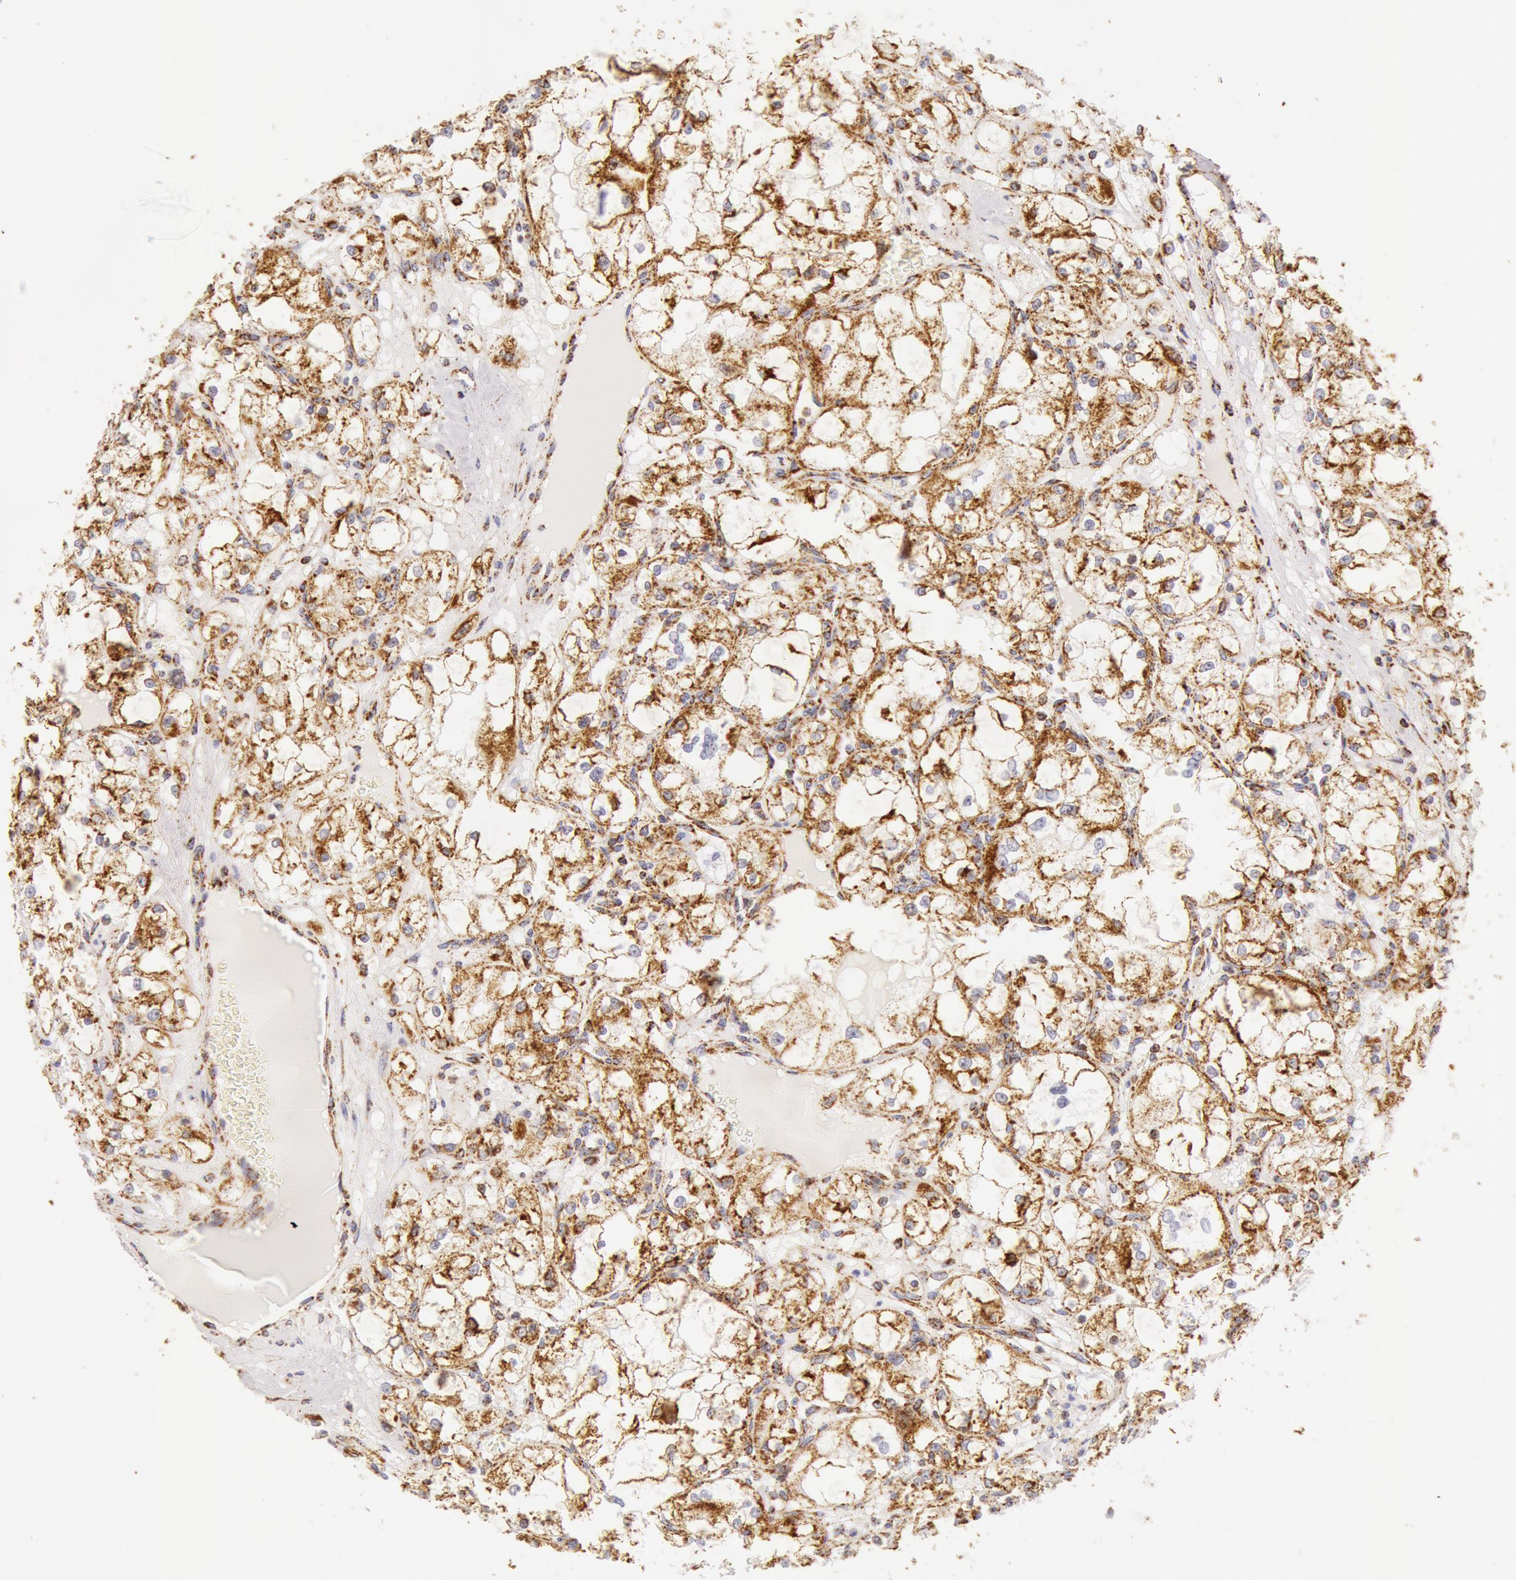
{"staining": {"intensity": "moderate", "quantity": ">75%", "location": "cytoplasmic/membranous"}, "tissue": "renal cancer", "cell_type": "Tumor cells", "image_type": "cancer", "snomed": [{"axis": "morphology", "description": "Adenocarcinoma, NOS"}, {"axis": "topography", "description": "Kidney"}], "caption": "Adenocarcinoma (renal) tissue reveals moderate cytoplasmic/membranous positivity in approximately >75% of tumor cells, visualized by immunohistochemistry. The staining was performed using DAB, with brown indicating positive protein expression. Nuclei are stained blue with hematoxylin.", "gene": "ATP5F1B", "patient": {"sex": "male", "age": 61}}